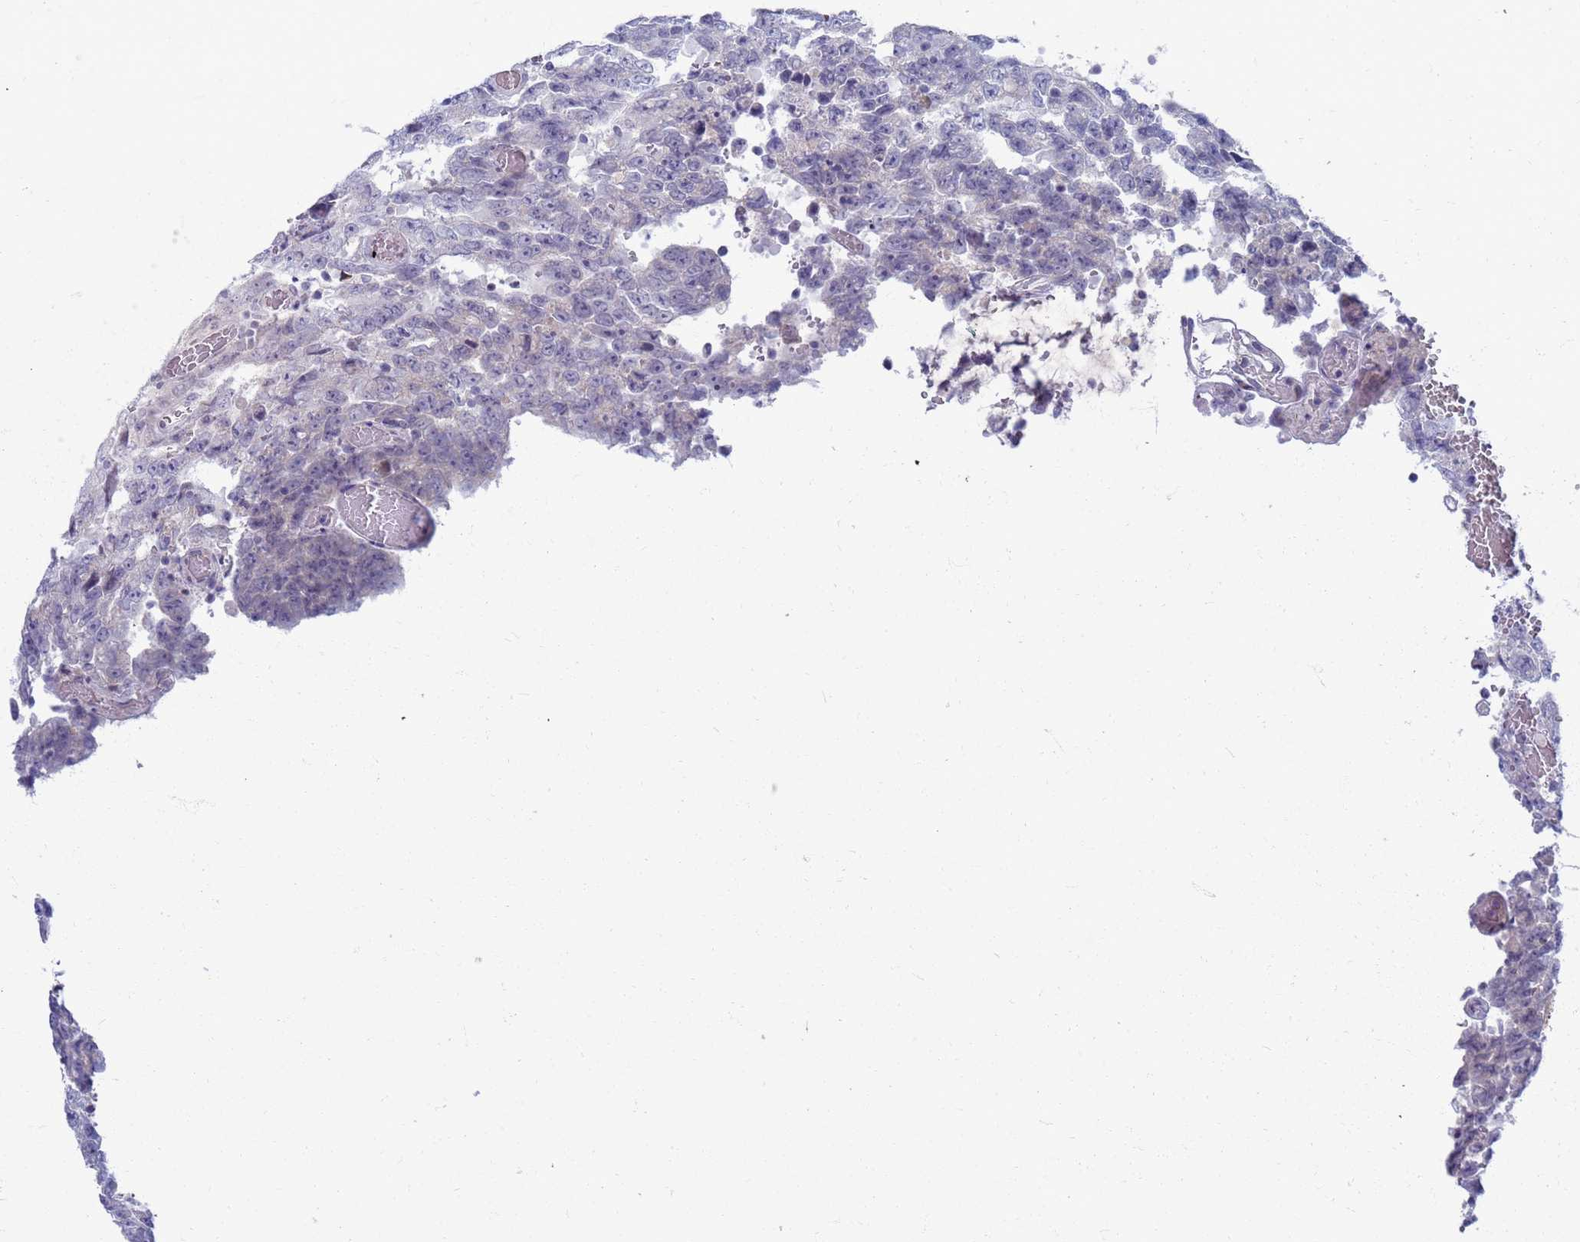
{"staining": {"intensity": "negative", "quantity": "none", "location": "none"}, "tissue": "testis cancer", "cell_type": "Tumor cells", "image_type": "cancer", "snomed": [{"axis": "morphology", "description": "Carcinoma, Embryonal, NOS"}, {"axis": "topography", "description": "Testis"}], "caption": "Immunohistochemistry (IHC) image of human testis cancer stained for a protein (brown), which demonstrates no positivity in tumor cells.", "gene": "CLCA2", "patient": {"sex": "male", "age": 26}}